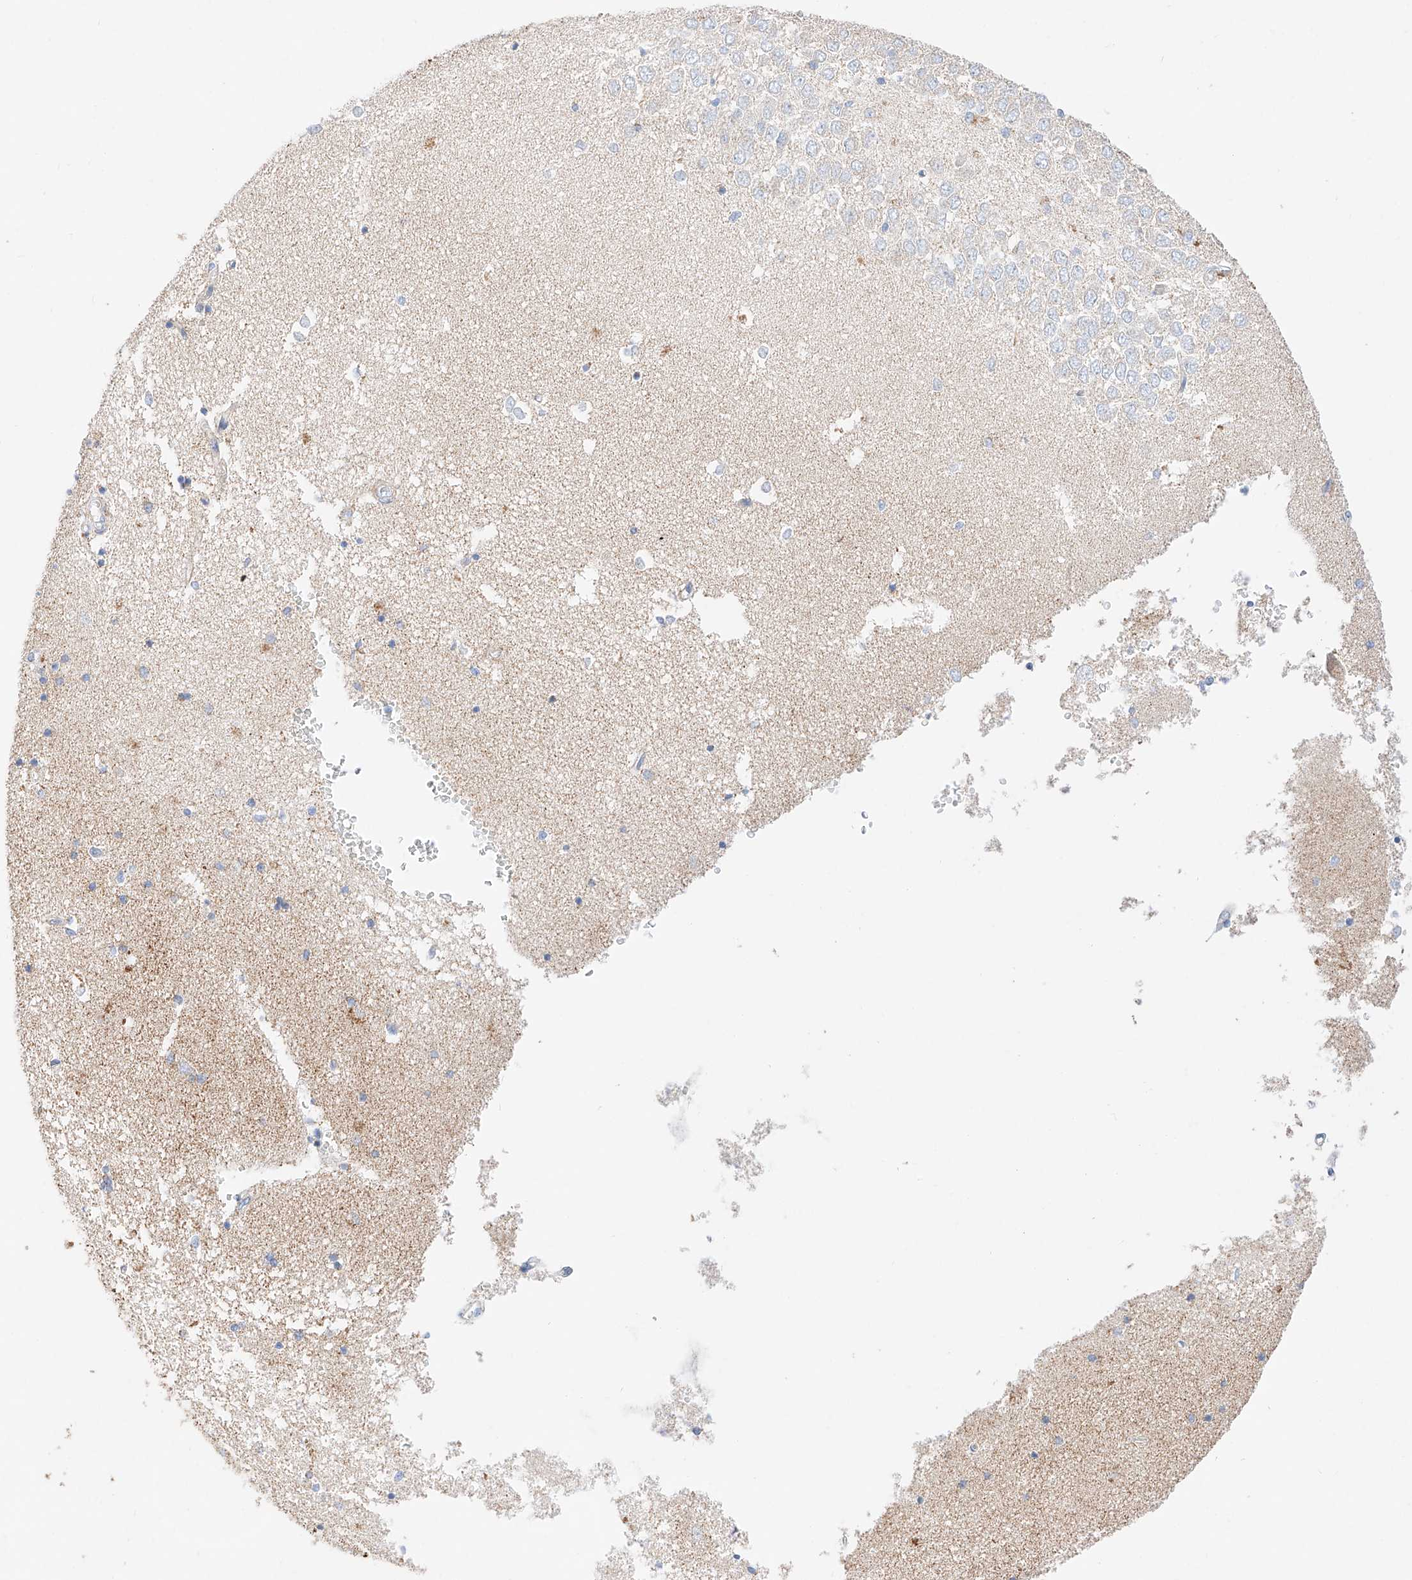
{"staining": {"intensity": "moderate", "quantity": "<25%", "location": "cytoplasmic/membranous"}, "tissue": "hippocampus", "cell_type": "Glial cells", "image_type": "normal", "snomed": [{"axis": "morphology", "description": "Normal tissue, NOS"}, {"axis": "topography", "description": "Hippocampus"}], "caption": "Protein expression analysis of benign human hippocampus reveals moderate cytoplasmic/membranous positivity in approximately <25% of glial cells.", "gene": "C6orf62", "patient": {"sex": "male", "age": 45}}